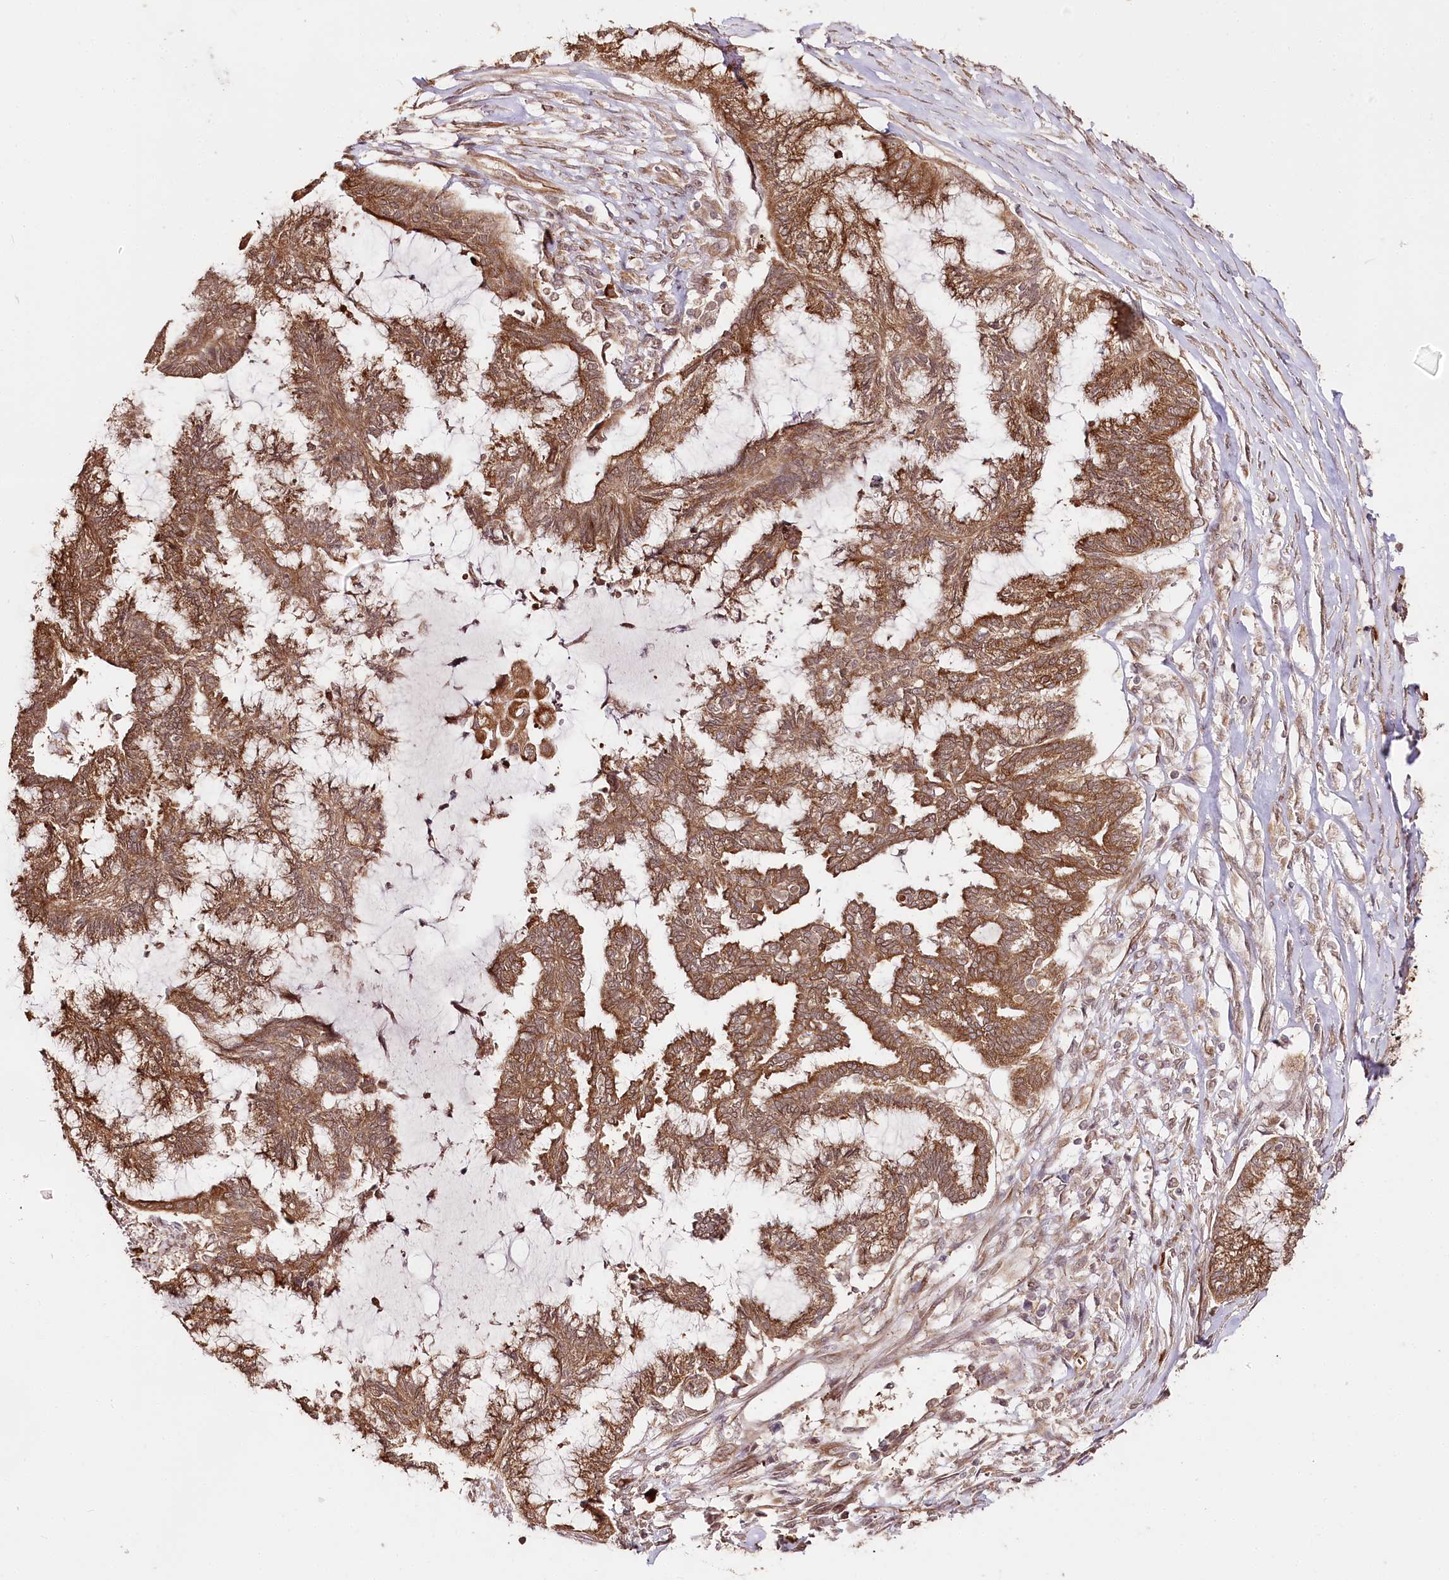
{"staining": {"intensity": "moderate", "quantity": ">75%", "location": "cytoplasmic/membranous"}, "tissue": "endometrial cancer", "cell_type": "Tumor cells", "image_type": "cancer", "snomed": [{"axis": "morphology", "description": "Adenocarcinoma, NOS"}, {"axis": "topography", "description": "Endometrium"}], "caption": "The micrograph displays a brown stain indicating the presence of a protein in the cytoplasmic/membranous of tumor cells in endometrial cancer (adenocarcinoma). Using DAB (3,3'-diaminobenzidine) (brown) and hematoxylin (blue) stains, captured at high magnification using brightfield microscopy.", "gene": "ENSG00000144785", "patient": {"sex": "female", "age": 86}}